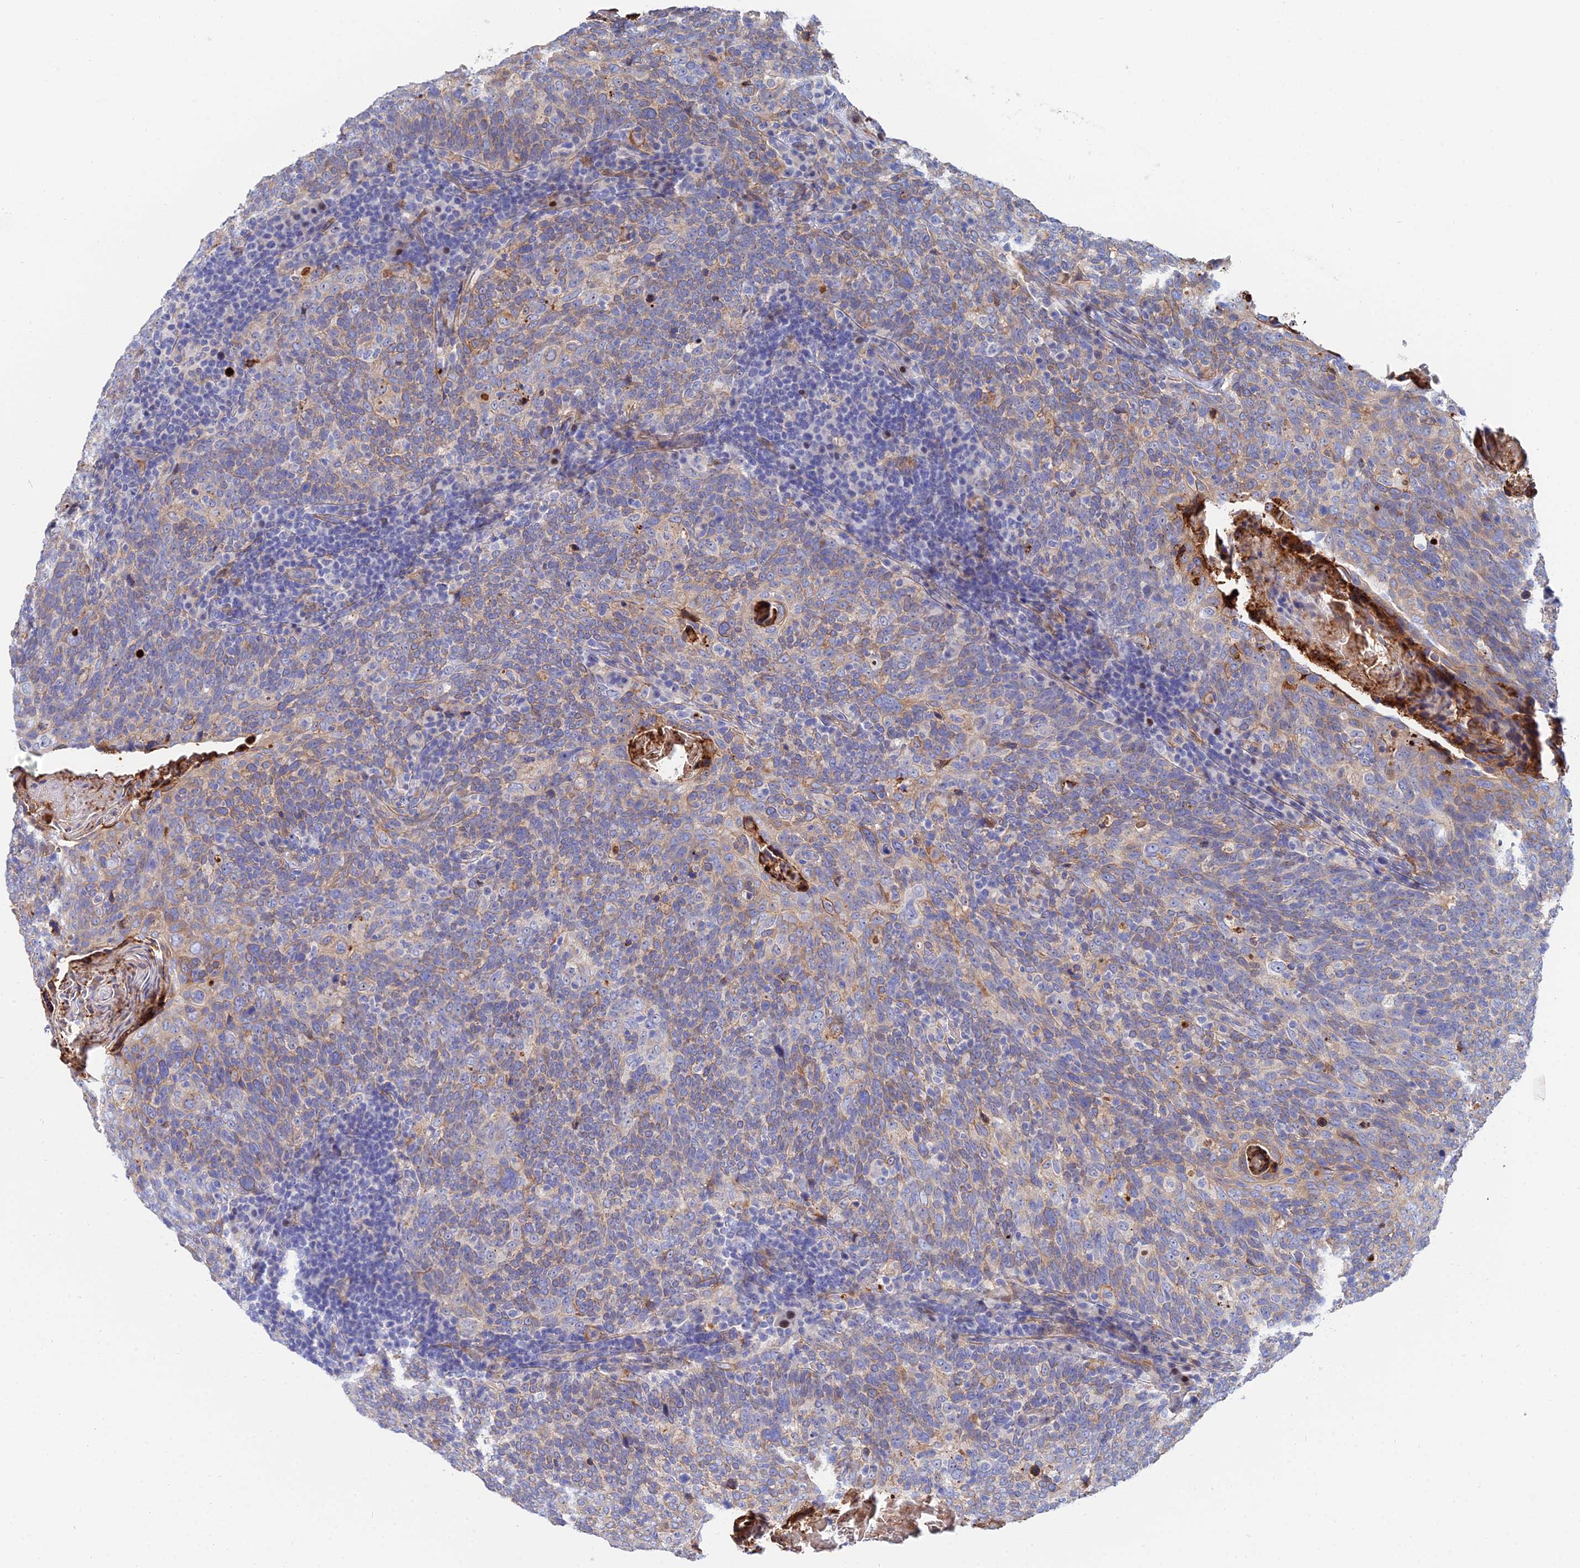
{"staining": {"intensity": "moderate", "quantity": "<25%", "location": "cytoplasmic/membranous"}, "tissue": "head and neck cancer", "cell_type": "Tumor cells", "image_type": "cancer", "snomed": [{"axis": "morphology", "description": "Squamous cell carcinoma, NOS"}, {"axis": "morphology", "description": "Squamous cell carcinoma, metastatic, NOS"}, {"axis": "topography", "description": "Lymph node"}, {"axis": "topography", "description": "Head-Neck"}], "caption": "Immunohistochemistry micrograph of neoplastic tissue: head and neck cancer stained using IHC reveals low levels of moderate protein expression localized specifically in the cytoplasmic/membranous of tumor cells, appearing as a cytoplasmic/membranous brown color.", "gene": "TRIM43B", "patient": {"sex": "male", "age": 62}}